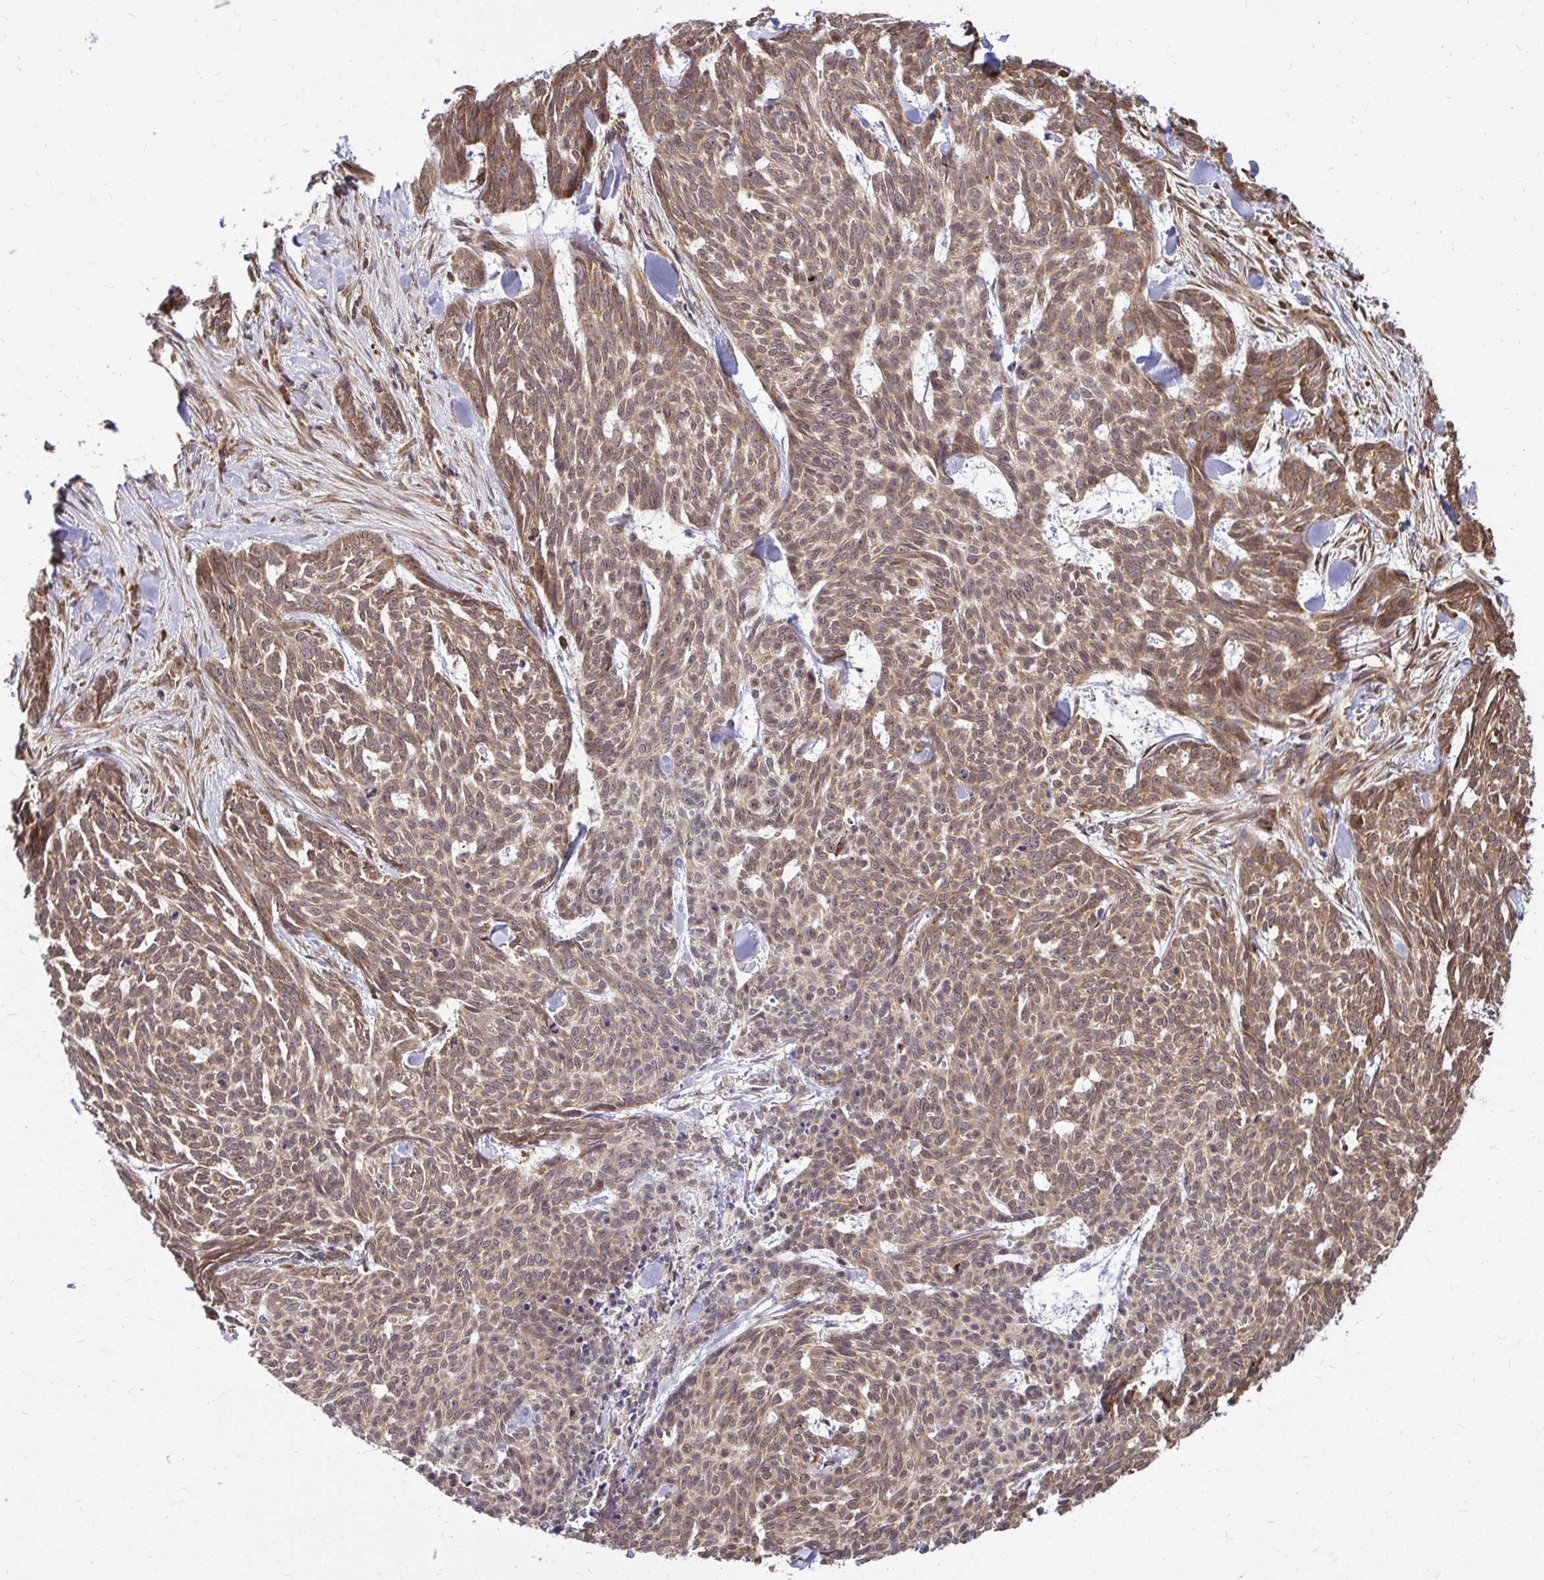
{"staining": {"intensity": "moderate", "quantity": ">75%", "location": "cytoplasmic/membranous"}, "tissue": "skin cancer", "cell_type": "Tumor cells", "image_type": "cancer", "snomed": [{"axis": "morphology", "description": "Basal cell carcinoma"}, {"axis": "topography", "description": "Skin"}], "caption": "Moderate cytoplasmic/membranous protein staining is seen in about >75% of tumor cells in basal cell carcinoma (skin).", "gene": "FMR1", "patient": {"sex": "female", "age": 93}}